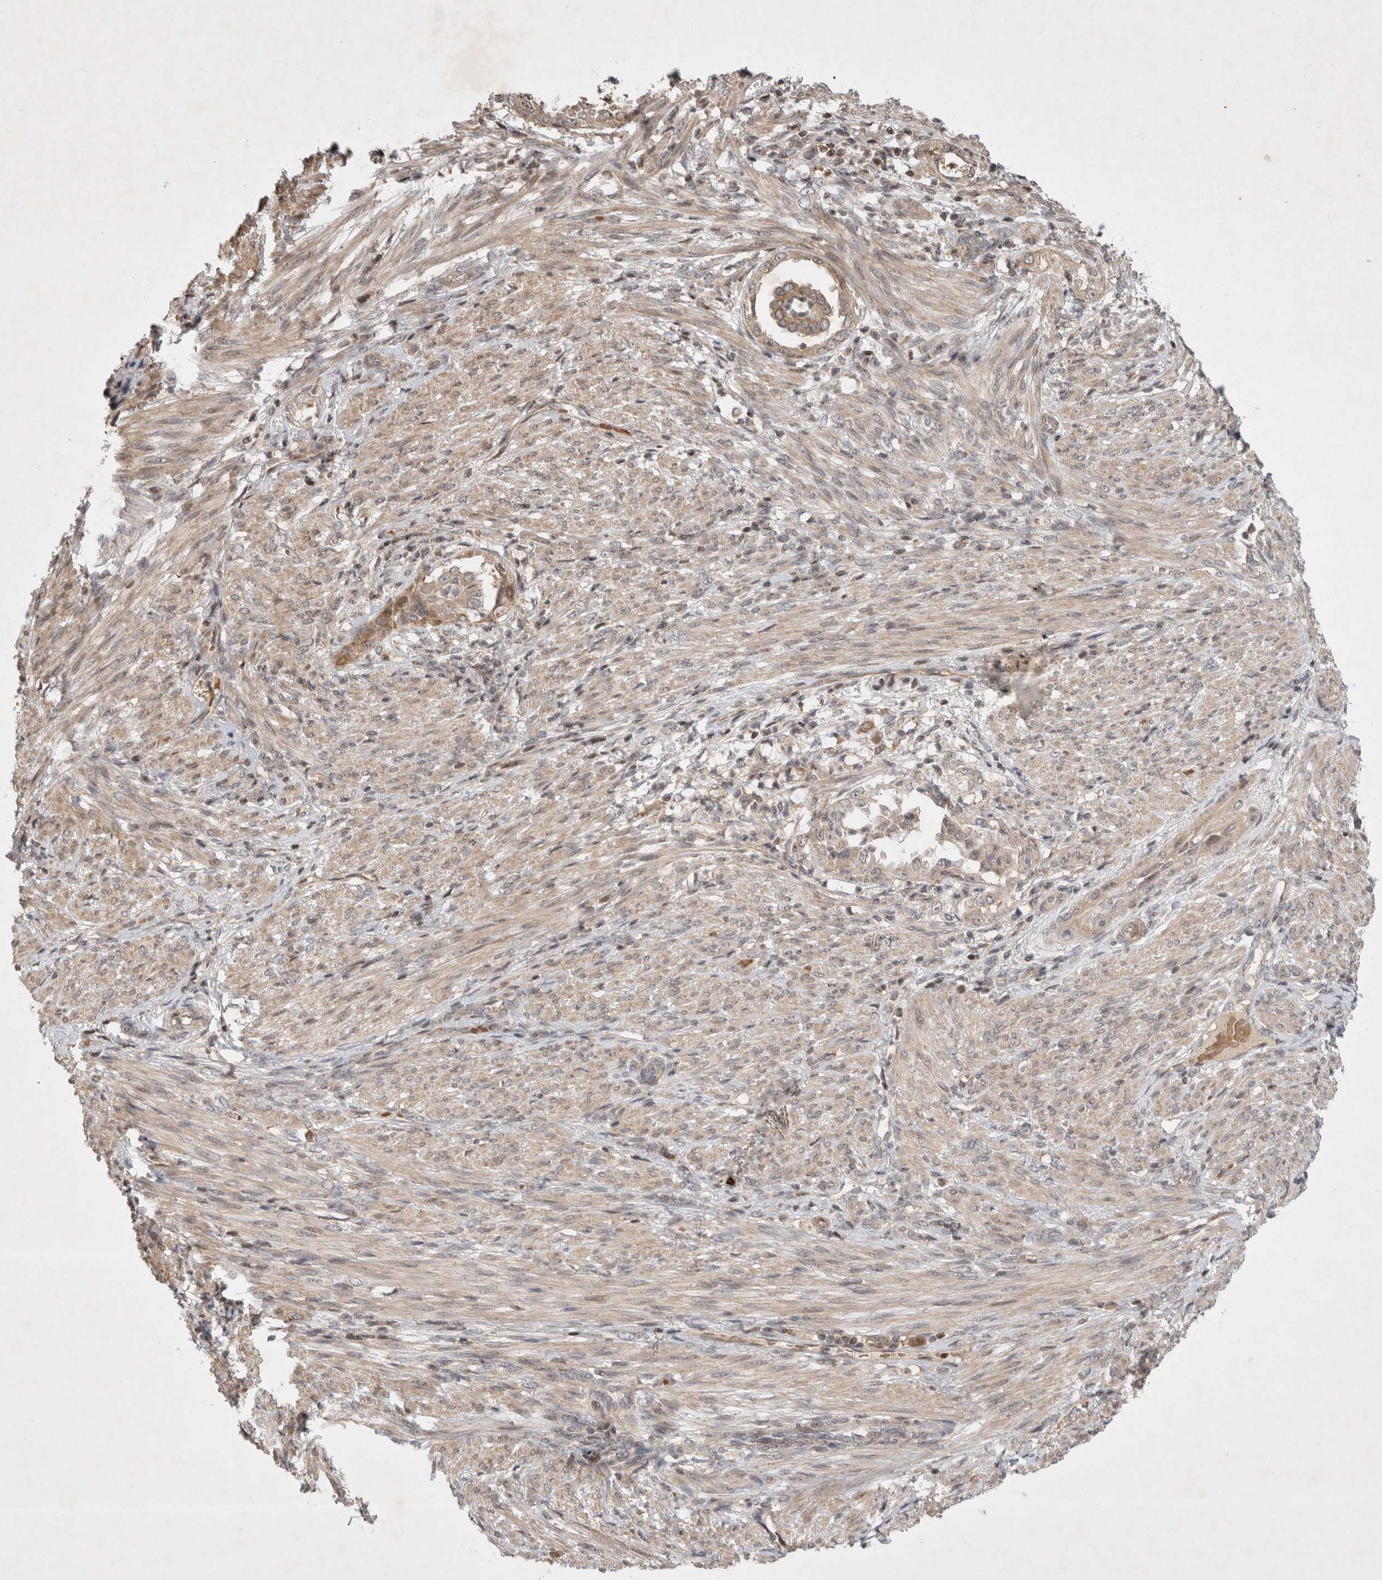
{"staining": {"intensity": "moderate", "quantity": ">75%", "location": "cytoplasmic/membranous"}, "tissue": "endometrial cancer", "cell_type": "Tumor cells", "image_type": "cancer", "snomed": [{"axis": "morphology", "description": "Adenocarcinoma, NOS"}, {"axis": "topography", "description": "Endometrium"}], "caption": "The histopathology image exhibits a brown stain indicating the presence of a protein in the cytoplasmic/membranous of tumor cells in endometrial cancer (adenocarcinoma).", "gene": "EIF2AK1", "patient": {"sex": "female", "age": 85}}